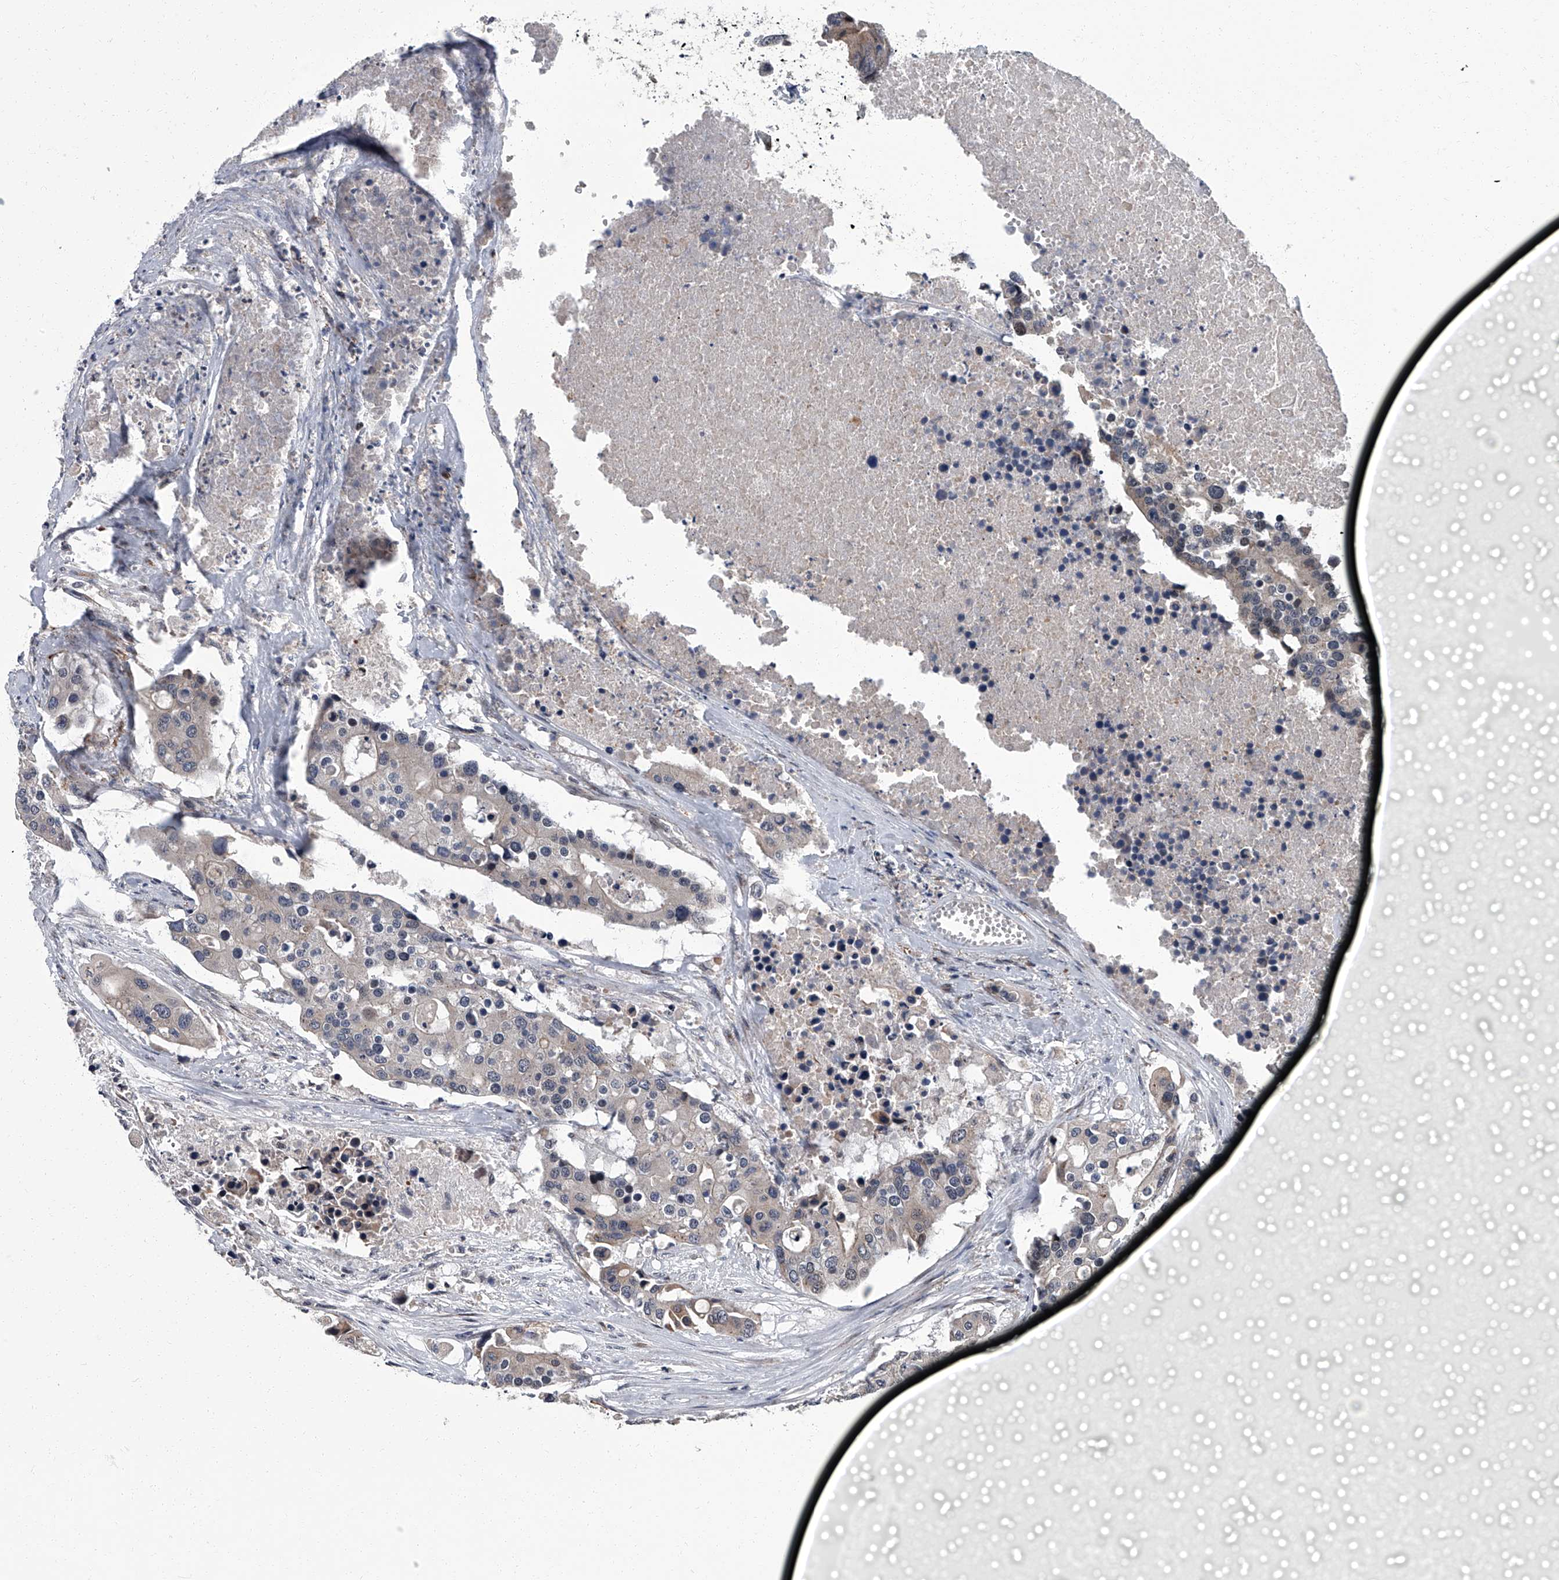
{"staining": {"intensity": "weak", "quantity": "<25%", "location": "cytoplasmic/membranous"}, "tissue": "colorectal cancer", "cell_type": "Tumor cells", "image_type": "cancer", "snomed": [{"axis": "morphology", "description": "Adenocarcinoma, NOS"}, {"axis": "topography", "description": "Colon"}], "caption": "DAB immunohistochemical staining of adenocarcinoma (colorectal) demonstrates no significant positivity in tumor cells. The staining is performed using DAB brown chromogen with nuclei counter-stained in using hematoxylin.", "gene": "ZNF274", "patient": {"sex": "male", "age": 77}}